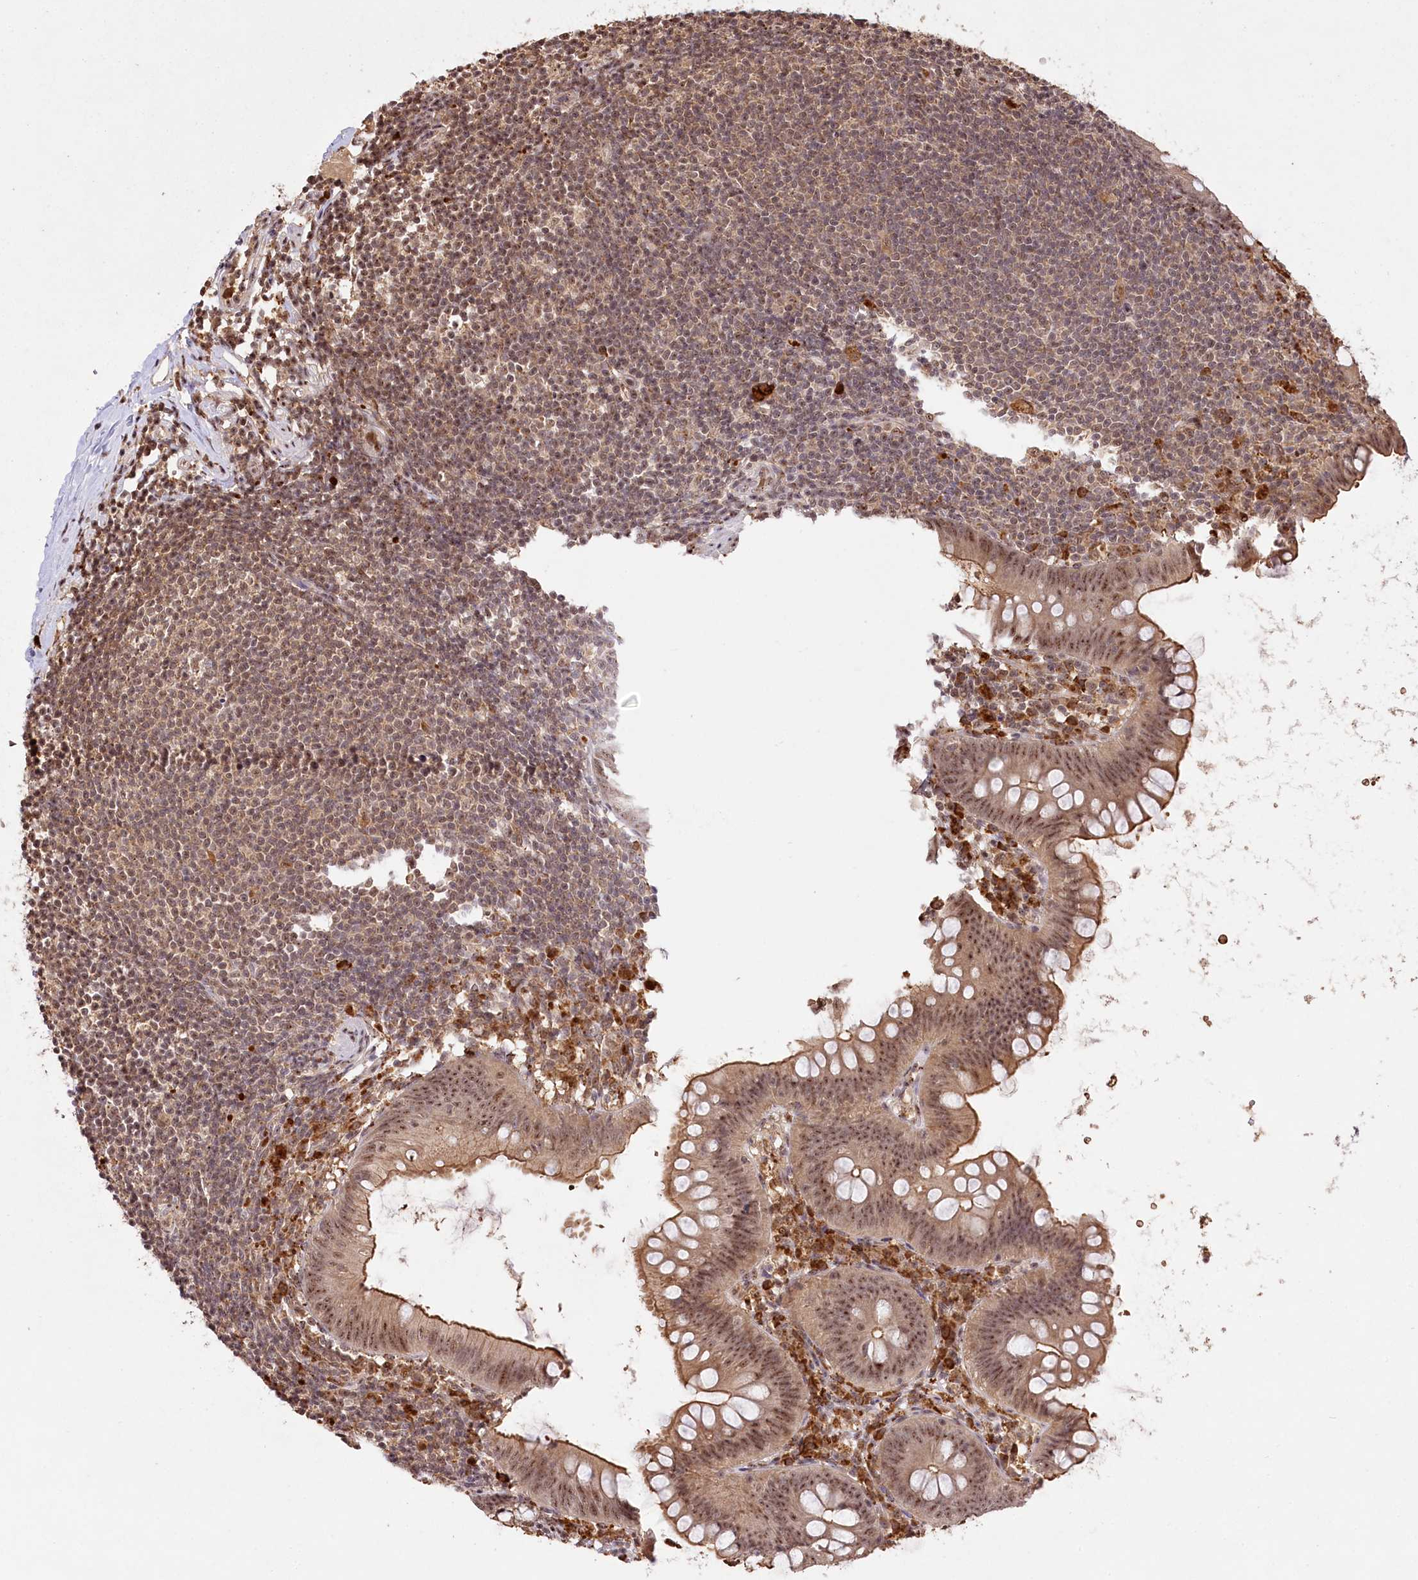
{"staining": {"intensity": "moderate", "quantity": "25%-75%", "location": "cytoplasmic/membranous,nuclear"}, "tissue": "appendix", "cell_type": "Glandular cells", "image_type": "normal", "snomed": [{"axis": "morphology", "description": "Normal tissue, NOS"}, {"axis": "topography", "description": "Appendix"}], "caption": "Protein analysis of benign appendix demonstrates moderate cytoplasmic/membranous,nuclear expression in about 25%-75% of glandular cells.", "gene": "PYROXD1", "patient": {"sex": "female", "age": 62}}